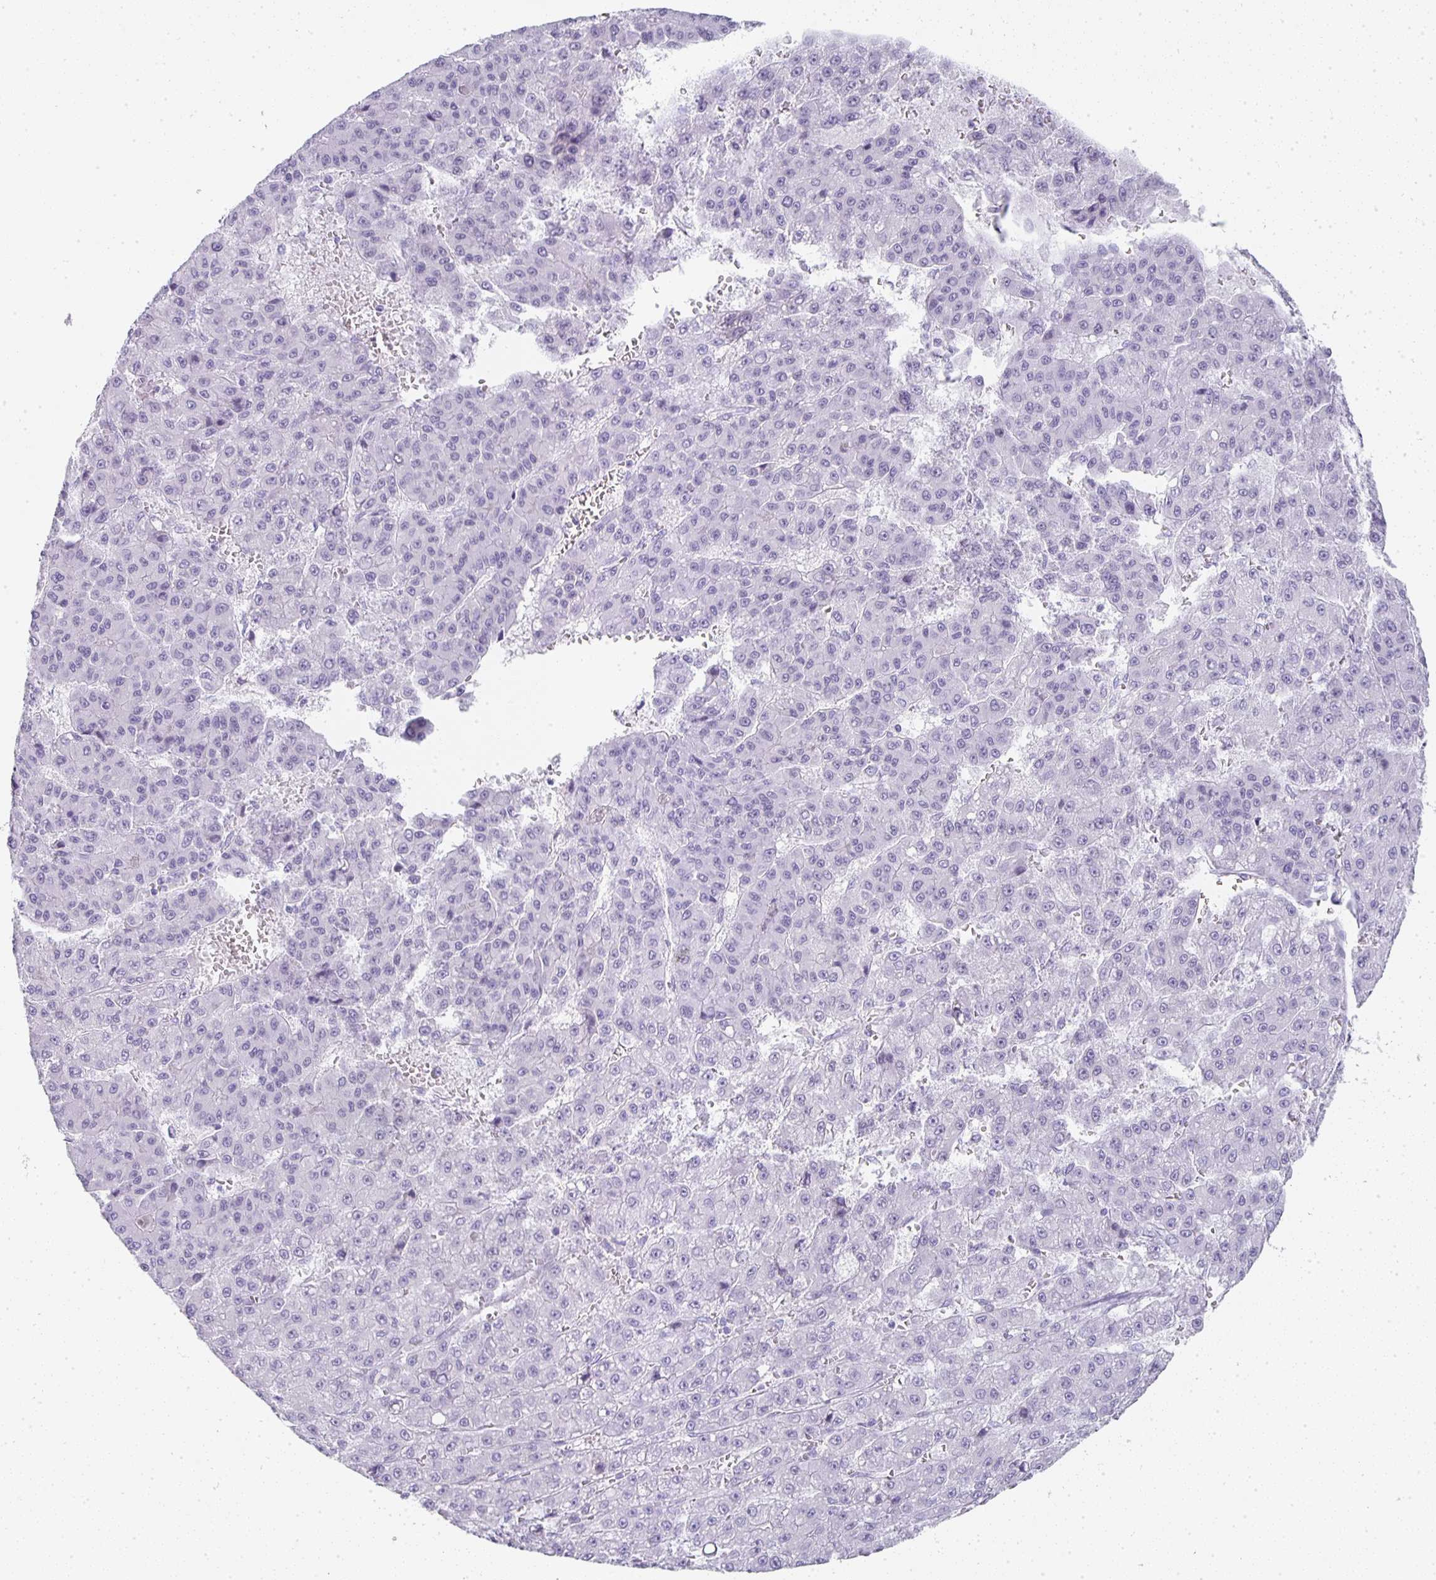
{"staining": {"intensity": "negative", "quantity": "none", "location": "none"}, "tissue": "liver cancer", "cell_type": "Tumor cells", "image_type": "cancer", "snomed": [{"axis": "morphology", "description": "Carcinoma, Hepatocellular, NOS"}, {"axis": "topography", "description": "Liver"}], "caption": "DAB immunohistochemical staining of human liver hepatocellular carcinoma displays no significant staining in tumor cells.", "gene": "TPSD1", "patient": {"sex": "male", "age": 70}}